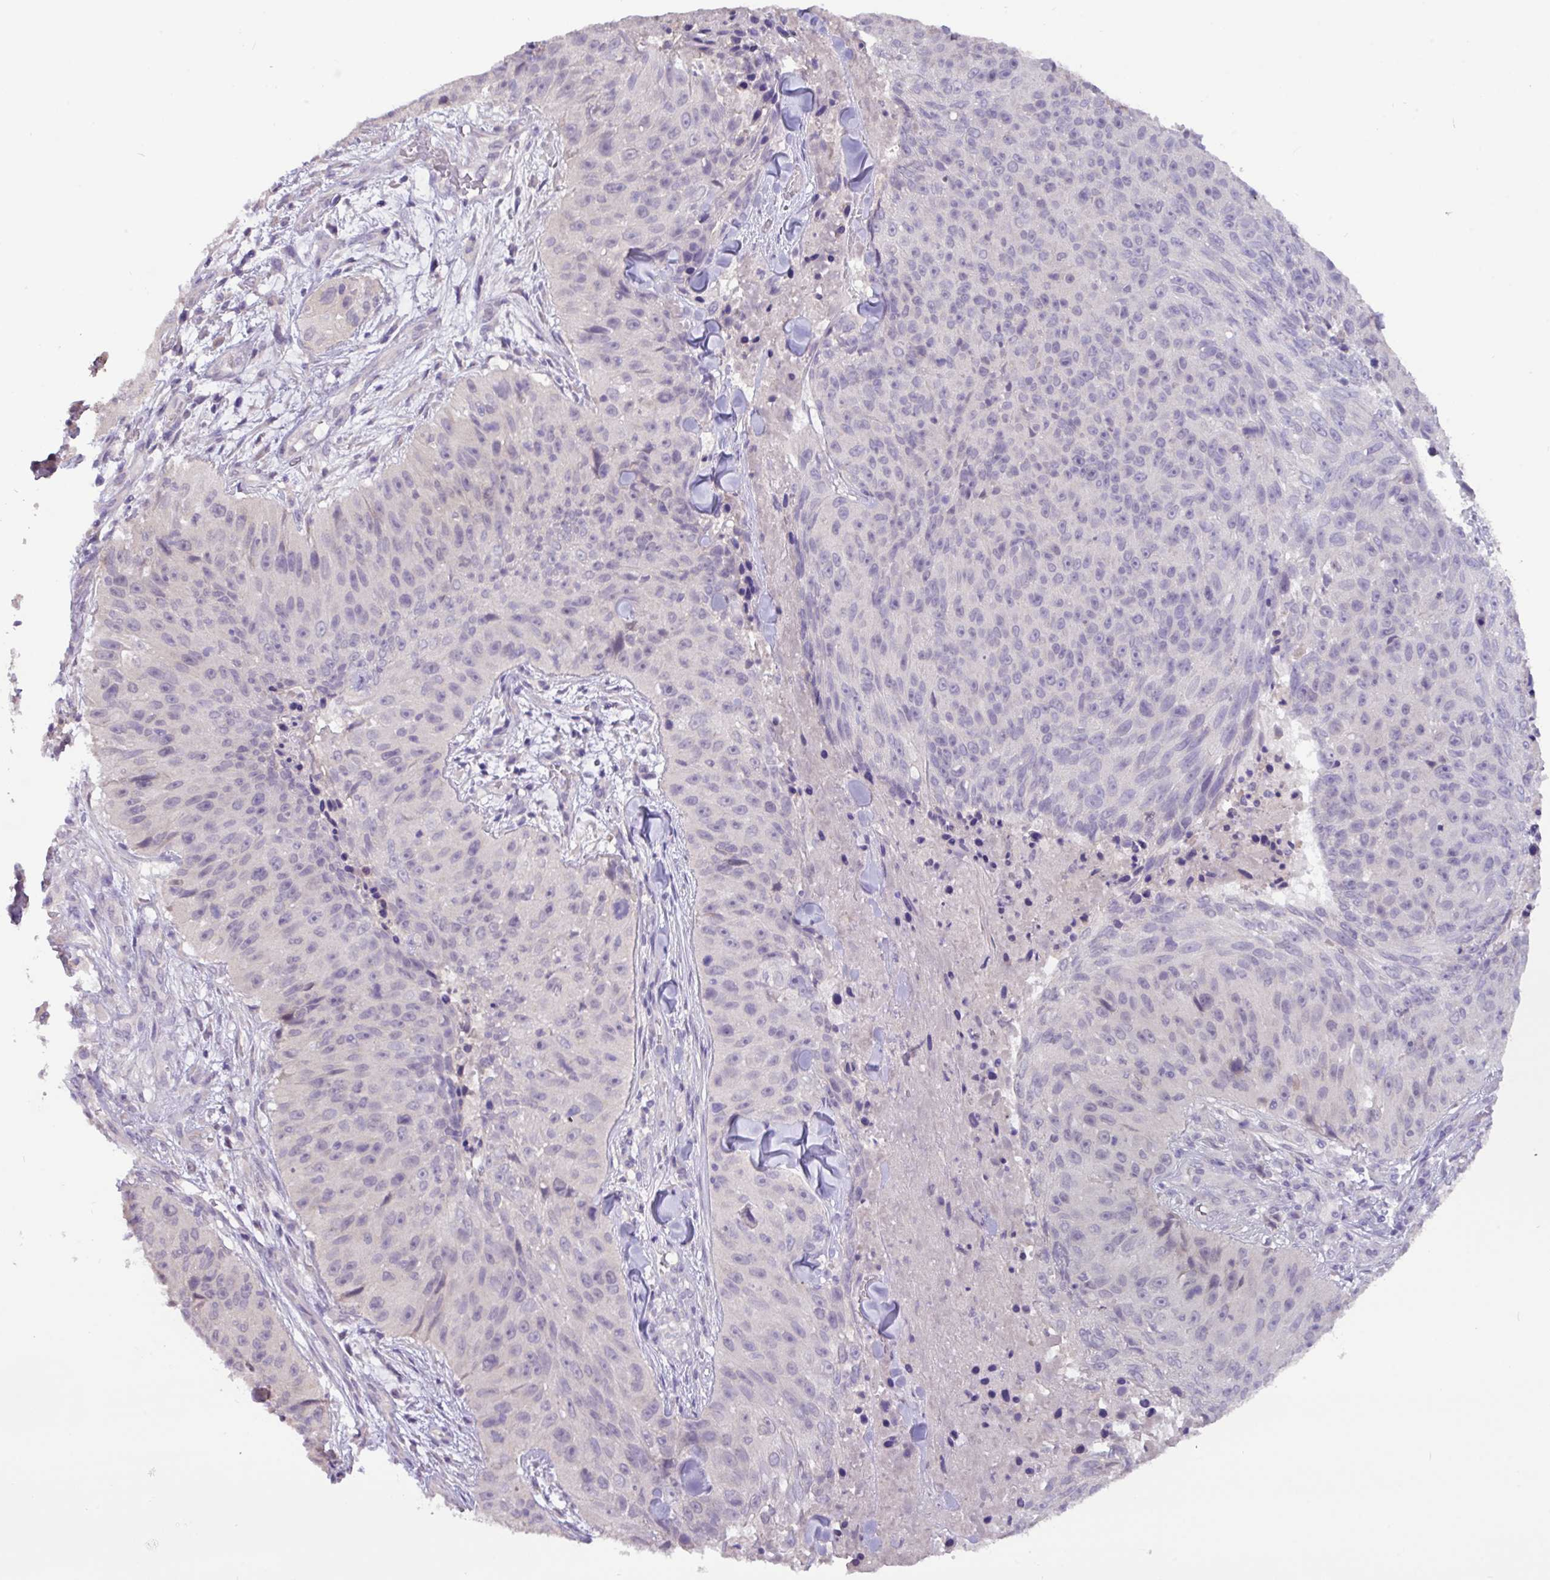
{"staining": {"intensity": "negative", "quantity": "none", "location": "none"}, "tissue": "skin cancer", "cell_type": "Tumor cells", "image_type": "cancer", "snomed": [{"axis": "morphology", "description": "Squamous cell carcinoma, NOS"}, {"axis": "topography", "description": "Skin"}], "caption": "A high-resolution photomicrograph shows IHC staining of skin cancer, which displays no significant staining in tumor cells.", "gene": "PAX8", "patient": {"sex": "female", "age": 87}}